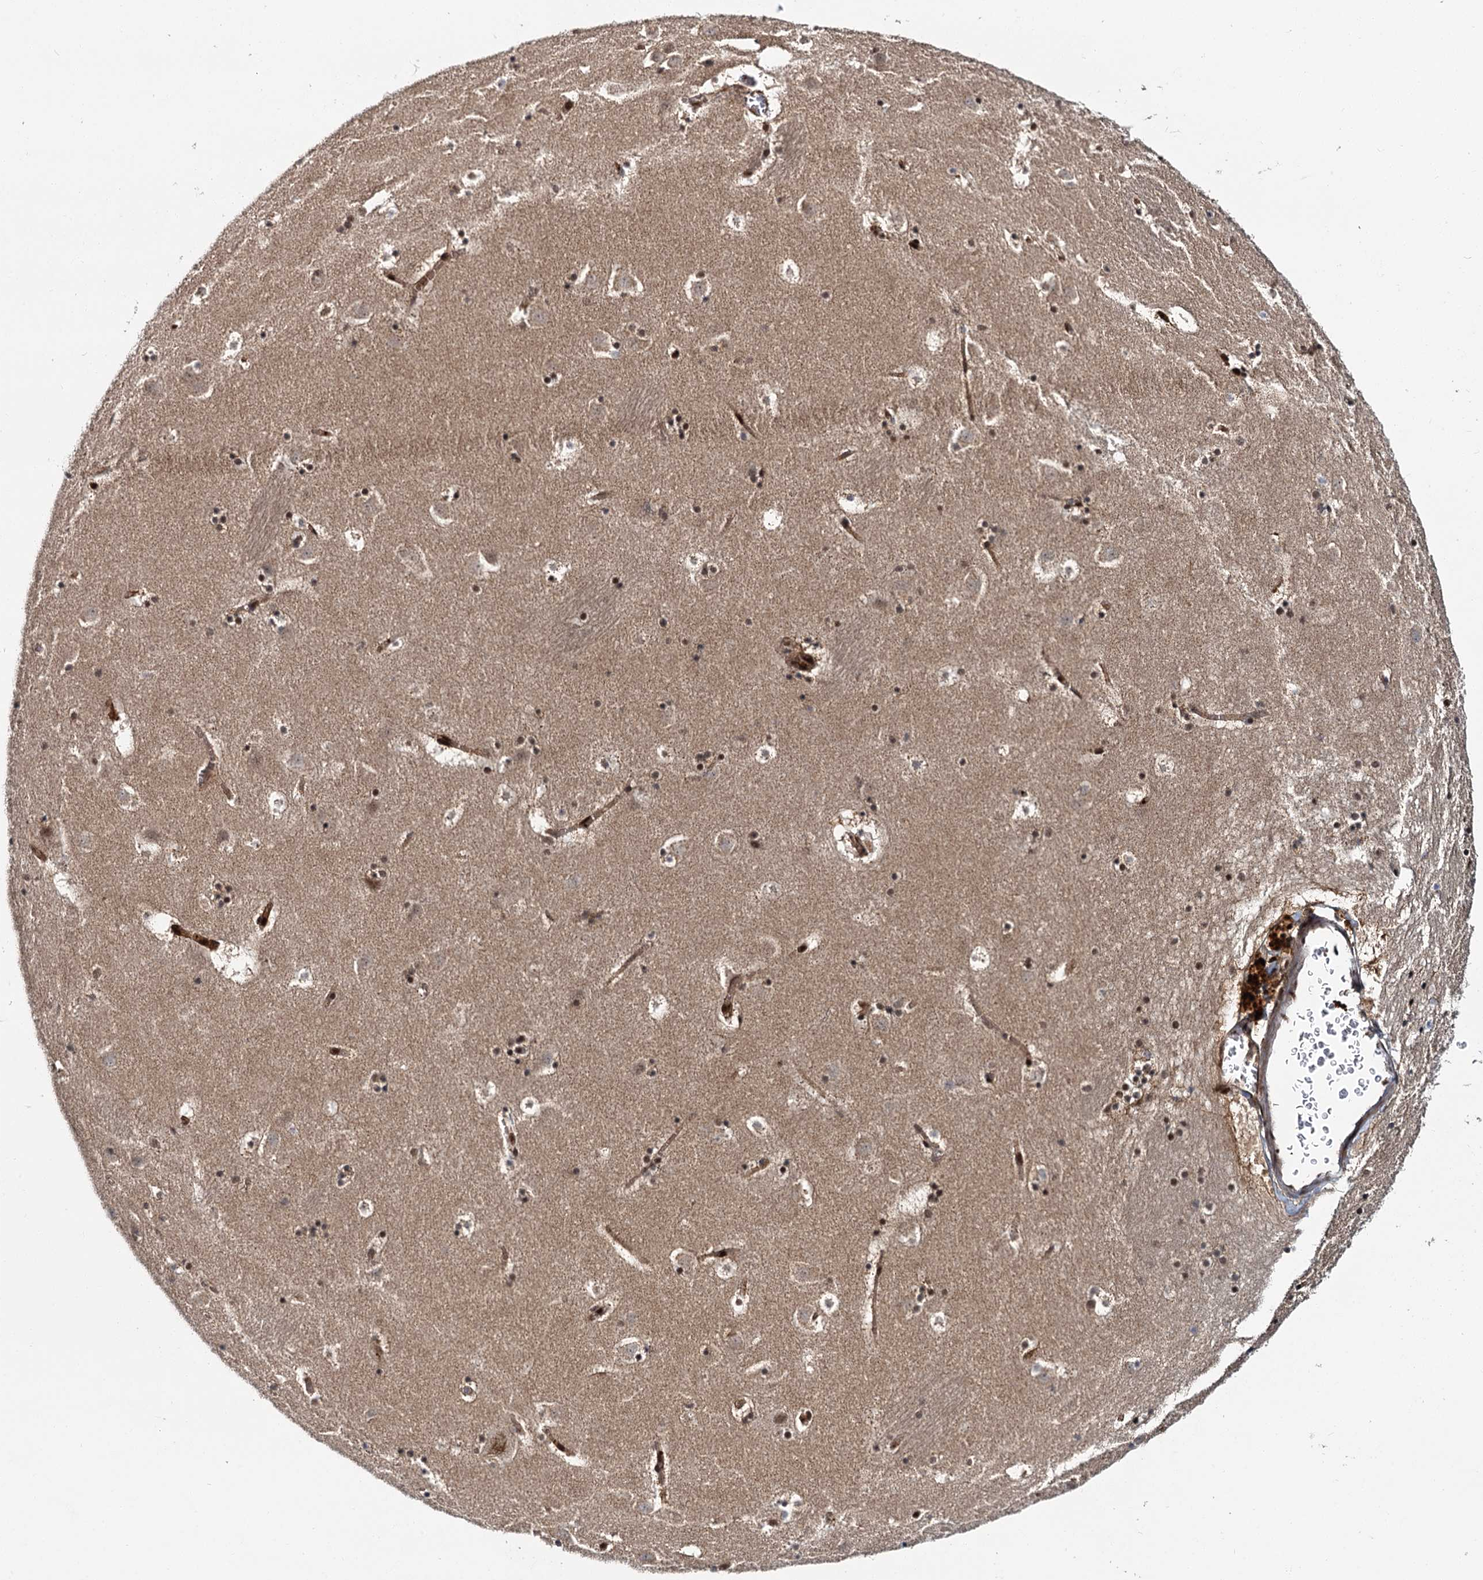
{"staining": {"intensity": "moderate", "quantity": "<25%", "location": "nuclear"}, "tissue": "caudate", "cell_type": "Glial cells", "image_type": "normal", "snomed": [{"axis": "morphology", "description": "Normal tissue, NOS"}, {"axis": "topography", "description": "Lateral ventricle wall"}], "caption": "This is an image of IHC staining of unremarkable caudate, which shows moderate staining in the nuclear of glial cells.", "gene": "MBD6", "patient": {"sex": "male", "age": 45}}